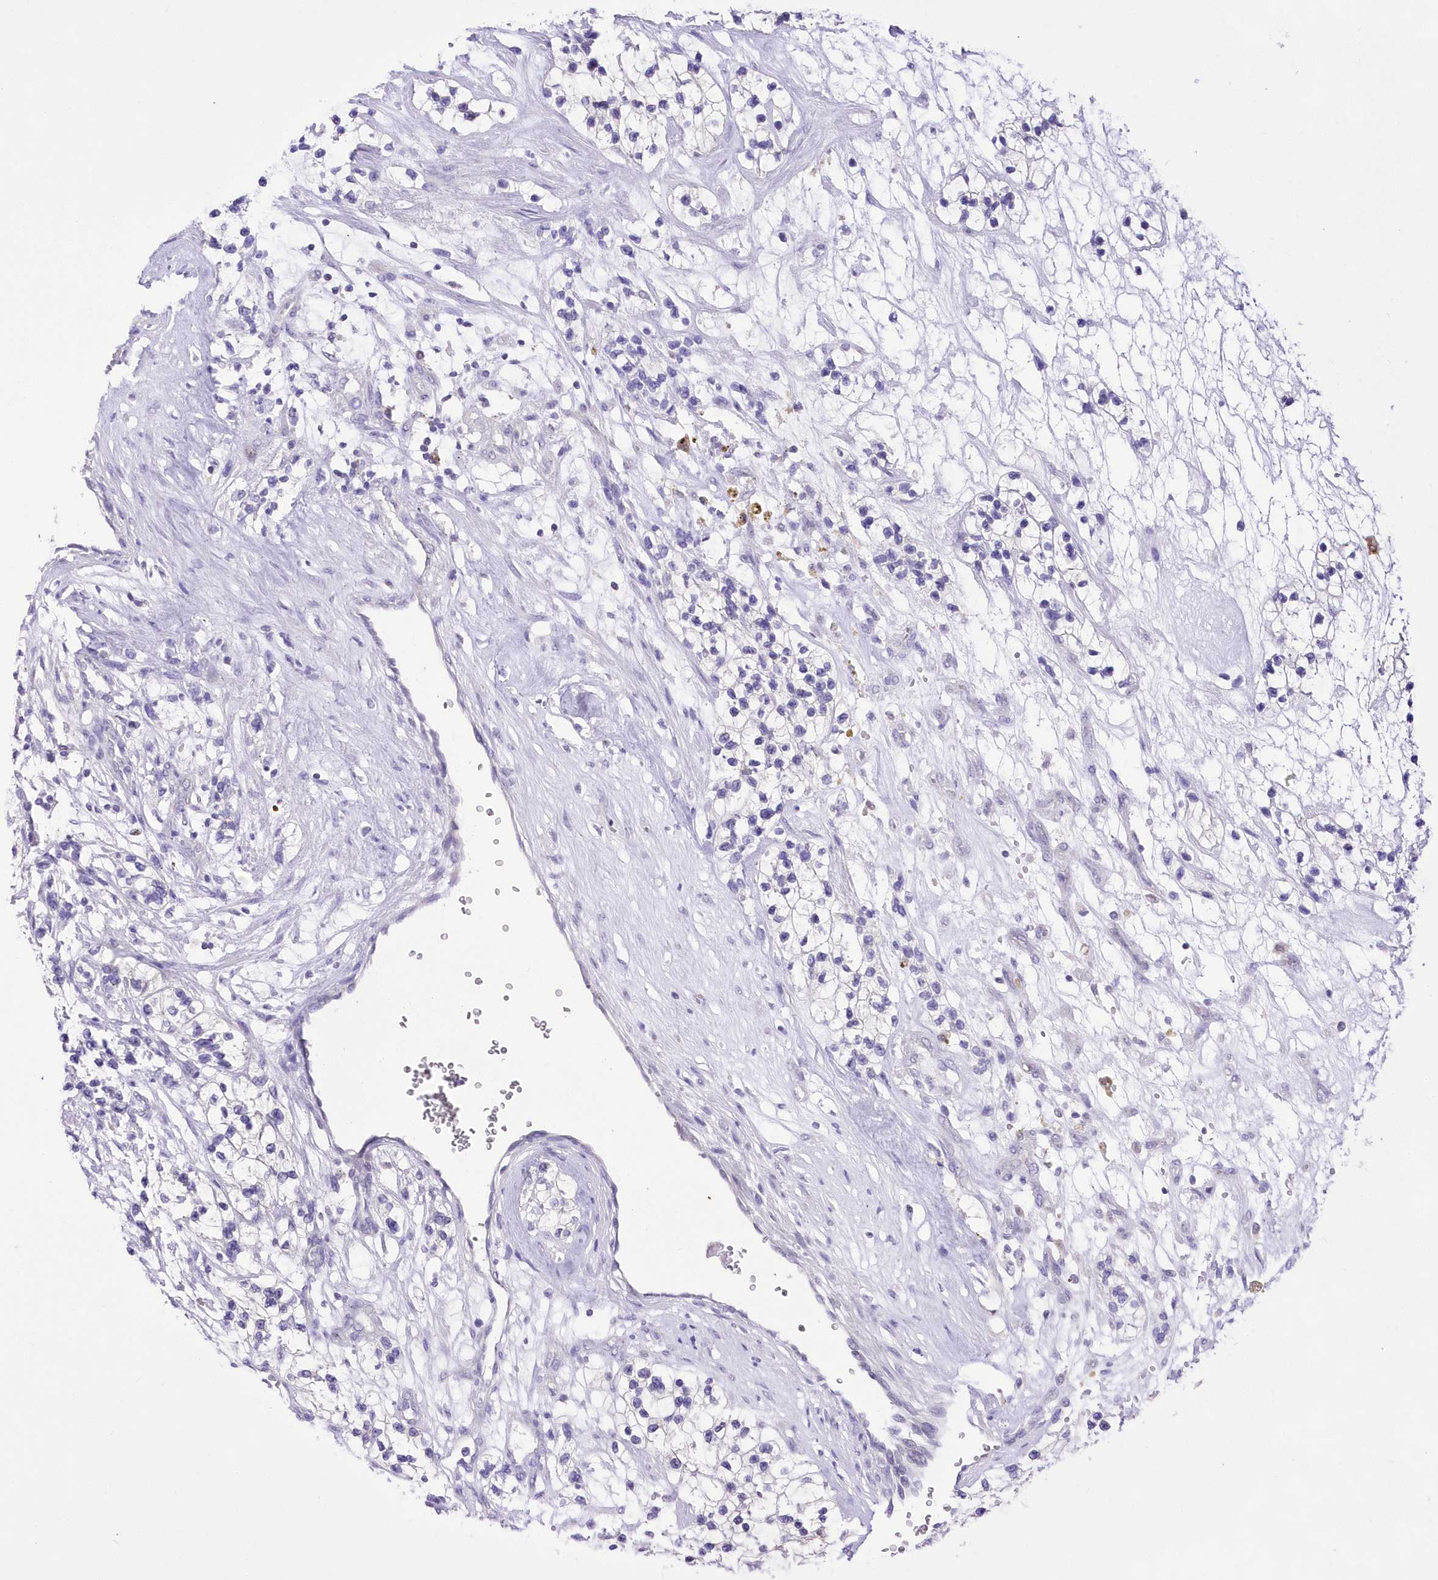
{"staining": {"intensity": "negative", "quantity": "none", "location": "none"}, "tissue": "renal cancer", "cell_type": "Tumor cells", "image_type": "cancer", "snomed": [{"axis": "morphology", "description": "Adenocarcinoma, NOS"}, {"axis": "topography", "description": "Kidney"}], "caption": "Immunohistochemistry (IHC) histopathology image of neoplastic tissue: adenocarcinoma (renal) stained with DAB (3,3'-diaminobenzidine) demonstrates no significant protein positivity in tumor cells.", "gene": "UBA6", "patient": {"sex": "female", "age": 57}}